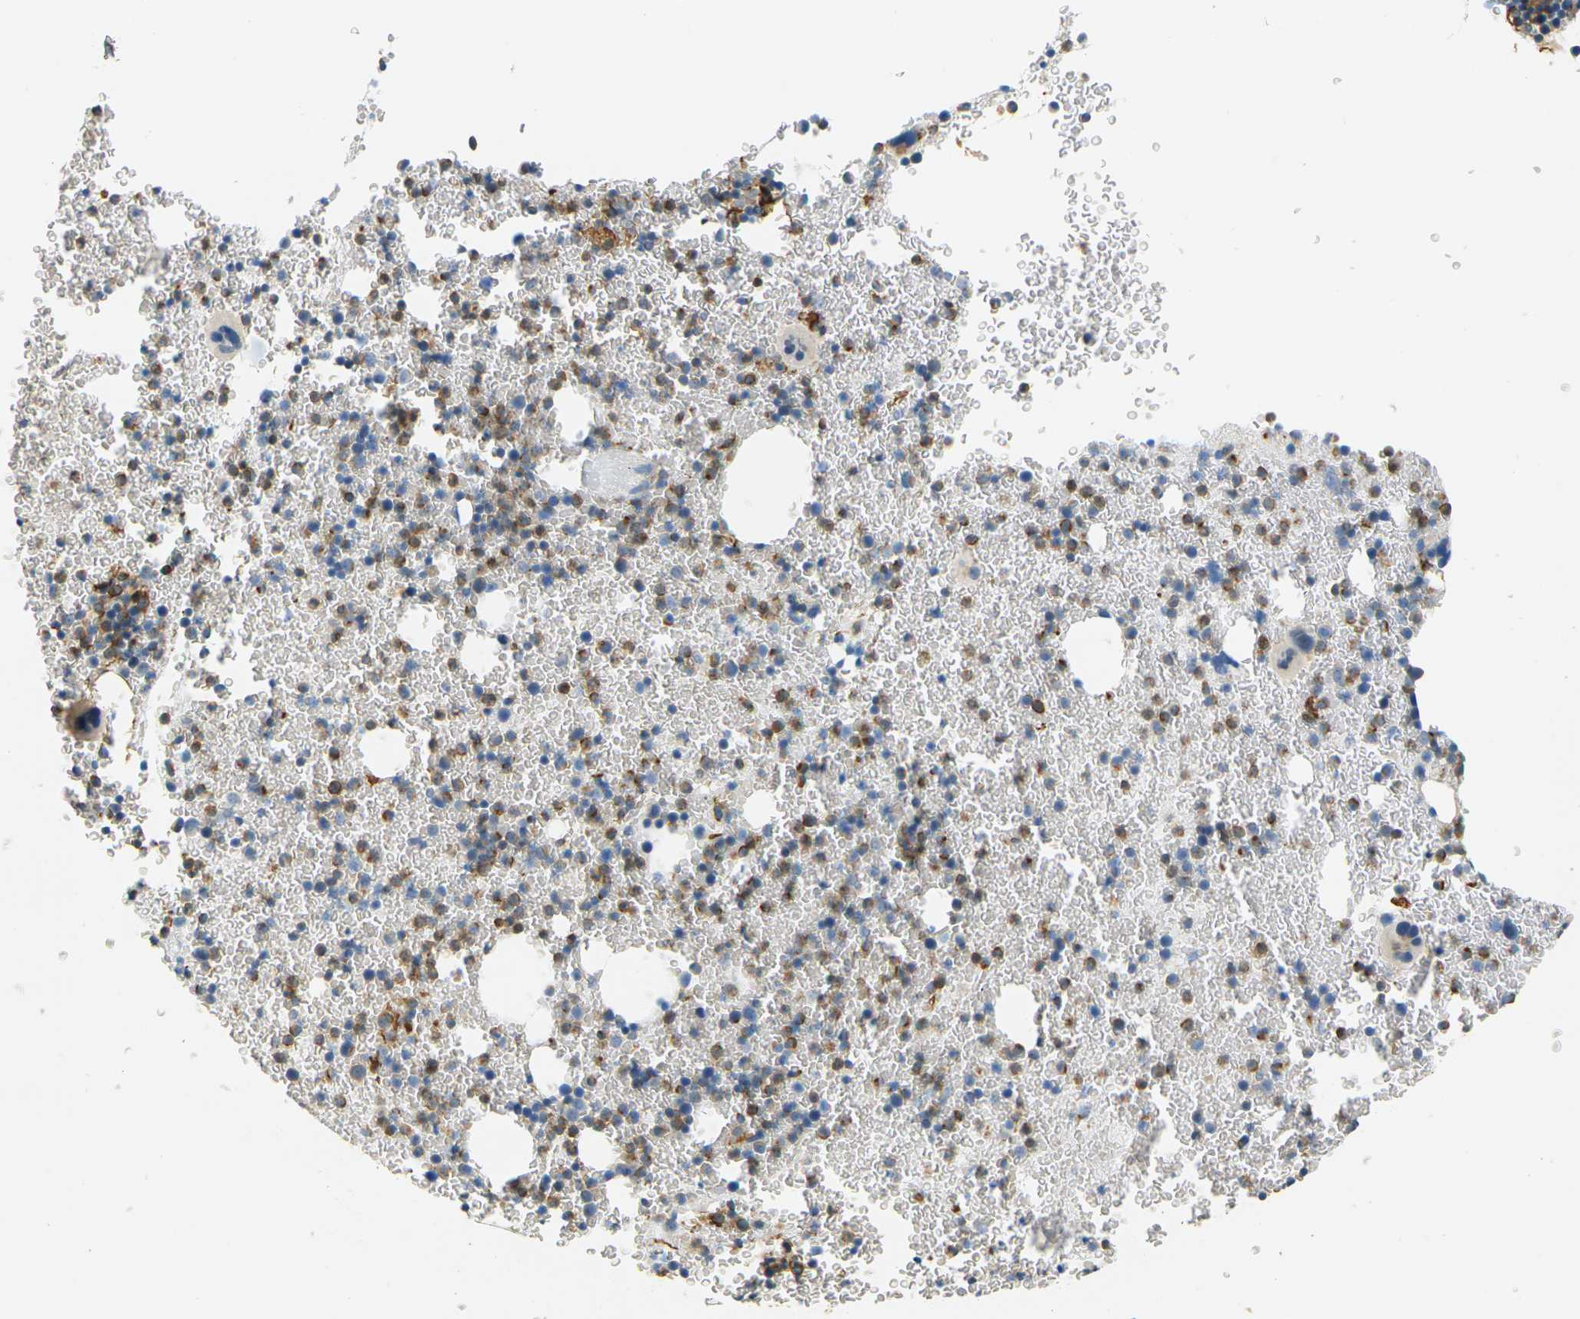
{"staining": {"intensity": "moderate", "quantity": "25%-75%", "location": "cytoplasmic/membranous,nuclear"}, "tissue": "bone marrow", "cell_type": "Hematopoietic cells", "image_type": "normal", "snomed": [{"axis": "morphology", "description": "Normal tissue, NOS"}, {"axis": "morphology", "description": "Inflammation, NOS"}, {"axis": "topography", "description": "Bone marrow"}], "caption": "Protein staining by immunohistochemistry shows moderate cytoplasmic/membranous,nuclear expression in about 25%-75% of hematopoietic cells in benign bone marrow. Using DAB (3,3'-diaminobenzidine) (brown) and hematoxylin (blue) stains, captured at high magnification using brightfield microscopy.", "gene": "CYTH3", "patient": {"sex": "female", "age": 17}}